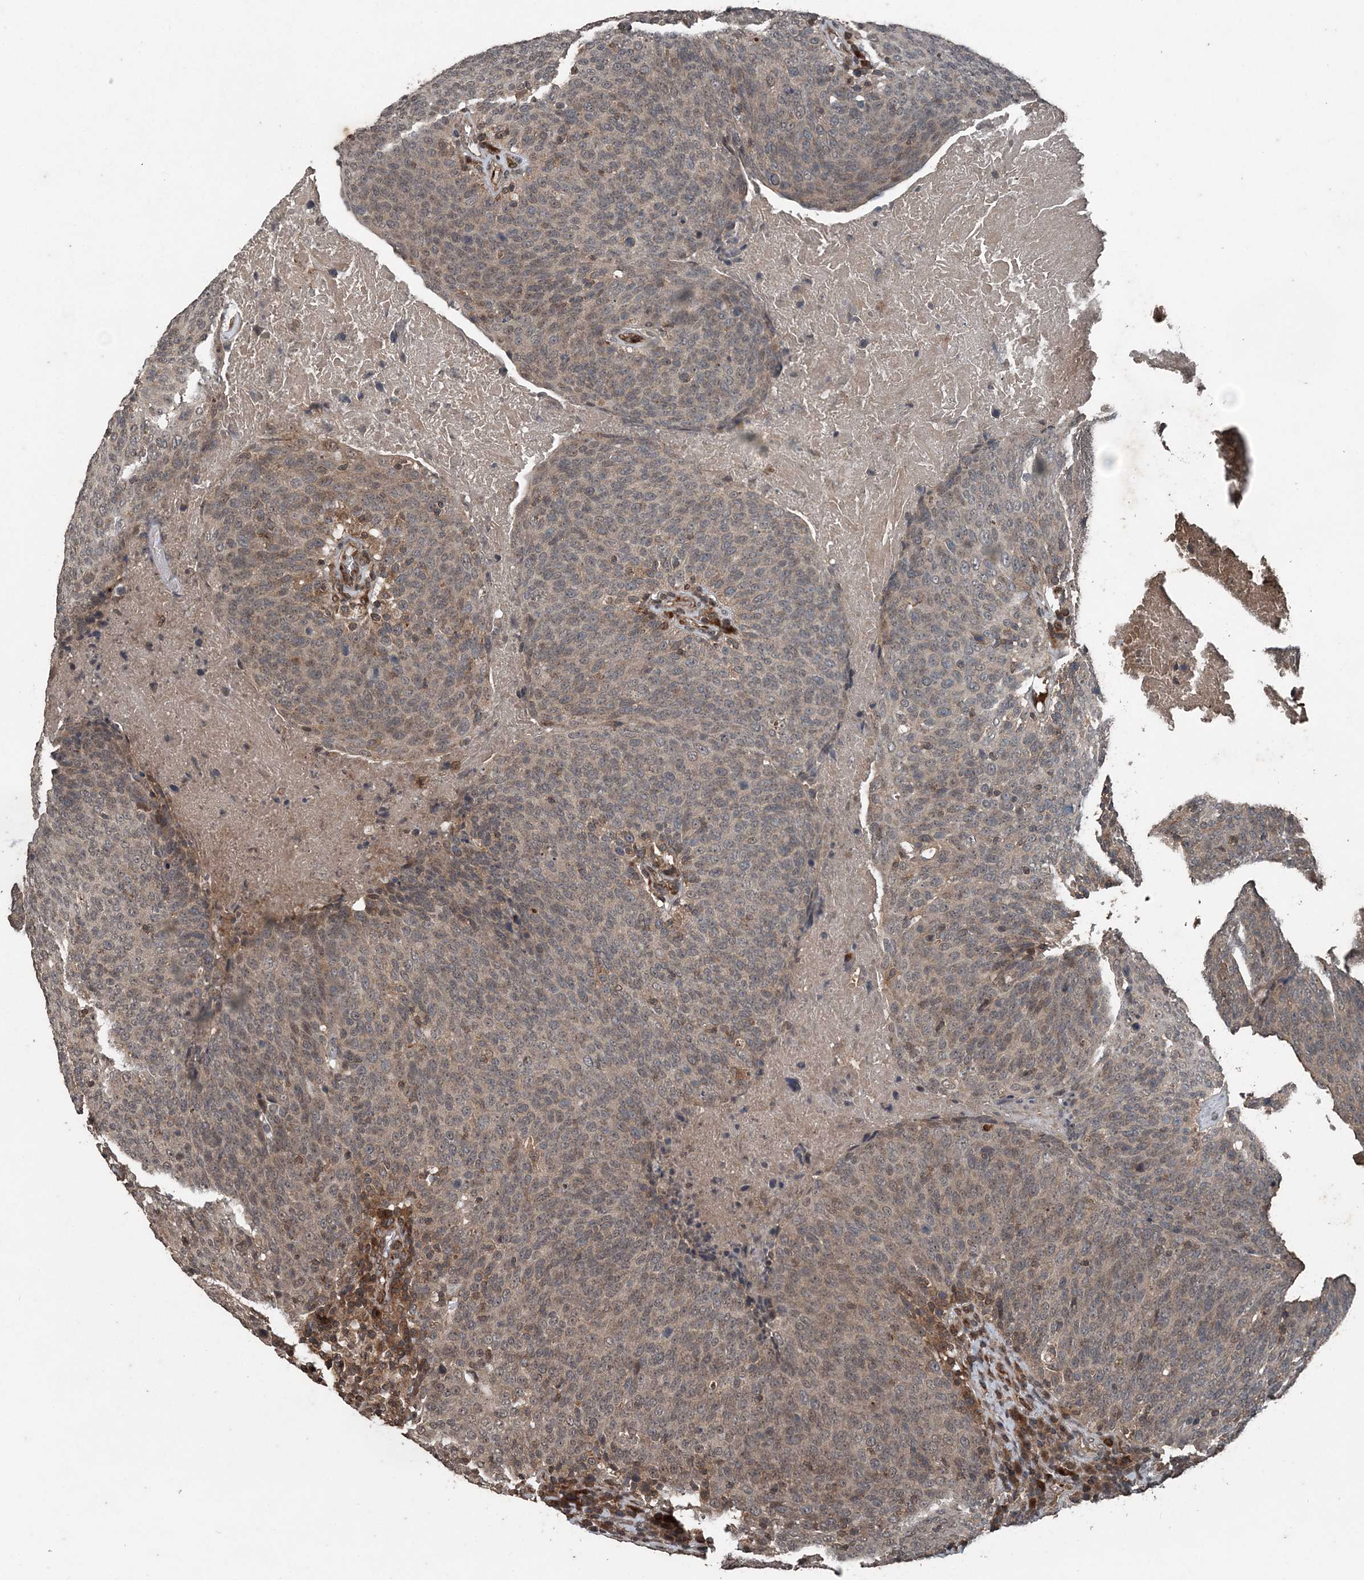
{"staining": {"intensity": "weak", "quantity": "25%-75%", "location": "cytoplasmic/membranous"}, "tissue": "head and neck cancer", "cell_type": "Tumor cells", "image_type": "cancer", "snomed": [{"axis": "morphology", "description": "Squamous cell carcinoma, NOS"}, {"axis": "morphology", "description": "Squamous cell carcinoma, metastatic, NOS"}, {"axis": "topography", "description": "Lymph node"}, {"axis": "topography", "description": "Head-Neck"}], "caption": "There is low levels of weak cytoplasmic/membranous positivity in tumor cells of head and neck cancer (squamous cell carcinoma), as demonstrated by immunohistochemical staining (brown color).", "gene": "CFL1", "patient": {"sex": "male", "age": 62}}